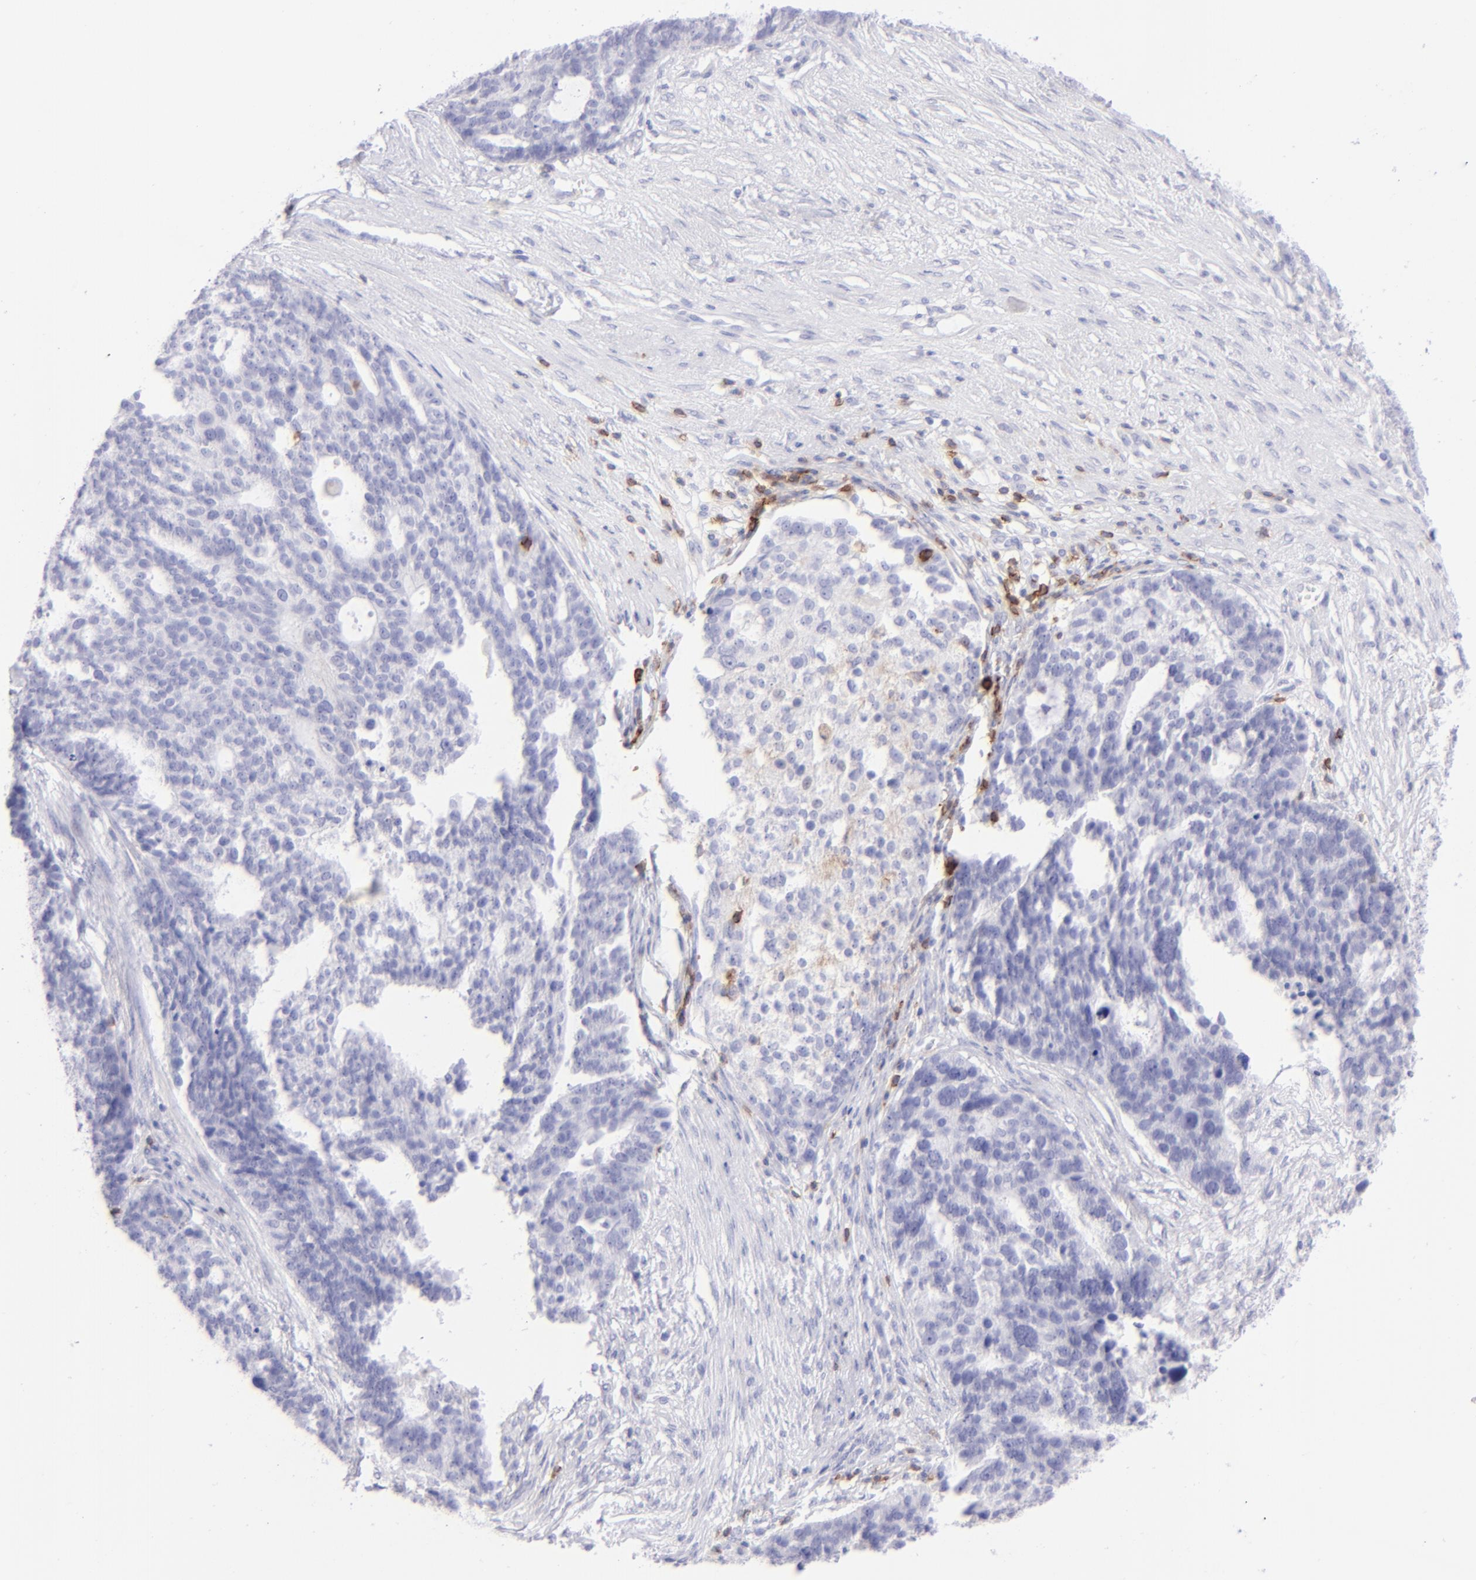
{"staining": {"intensity": "negative", "quantity": "none", "location": "none"}, "tissue": "ovarian cancer", "cell_type": "Tumor cells", "image_type": "cancer", "snomed": [{"axis": "morphology", "description": "Cystadenocarcinoma, serous, NOS"}, {"axis": "topography", "description": "Ovary"}], "caption": "This image is of serous cystadenocarcinoma (ovarian) stained with immunohistochemistry to label a protein in brown with the nuclei are counter-stained blue. There is no staining in tumor cells.", "gene": "CD69", "patient": {"sex": "female", "age": 59}}